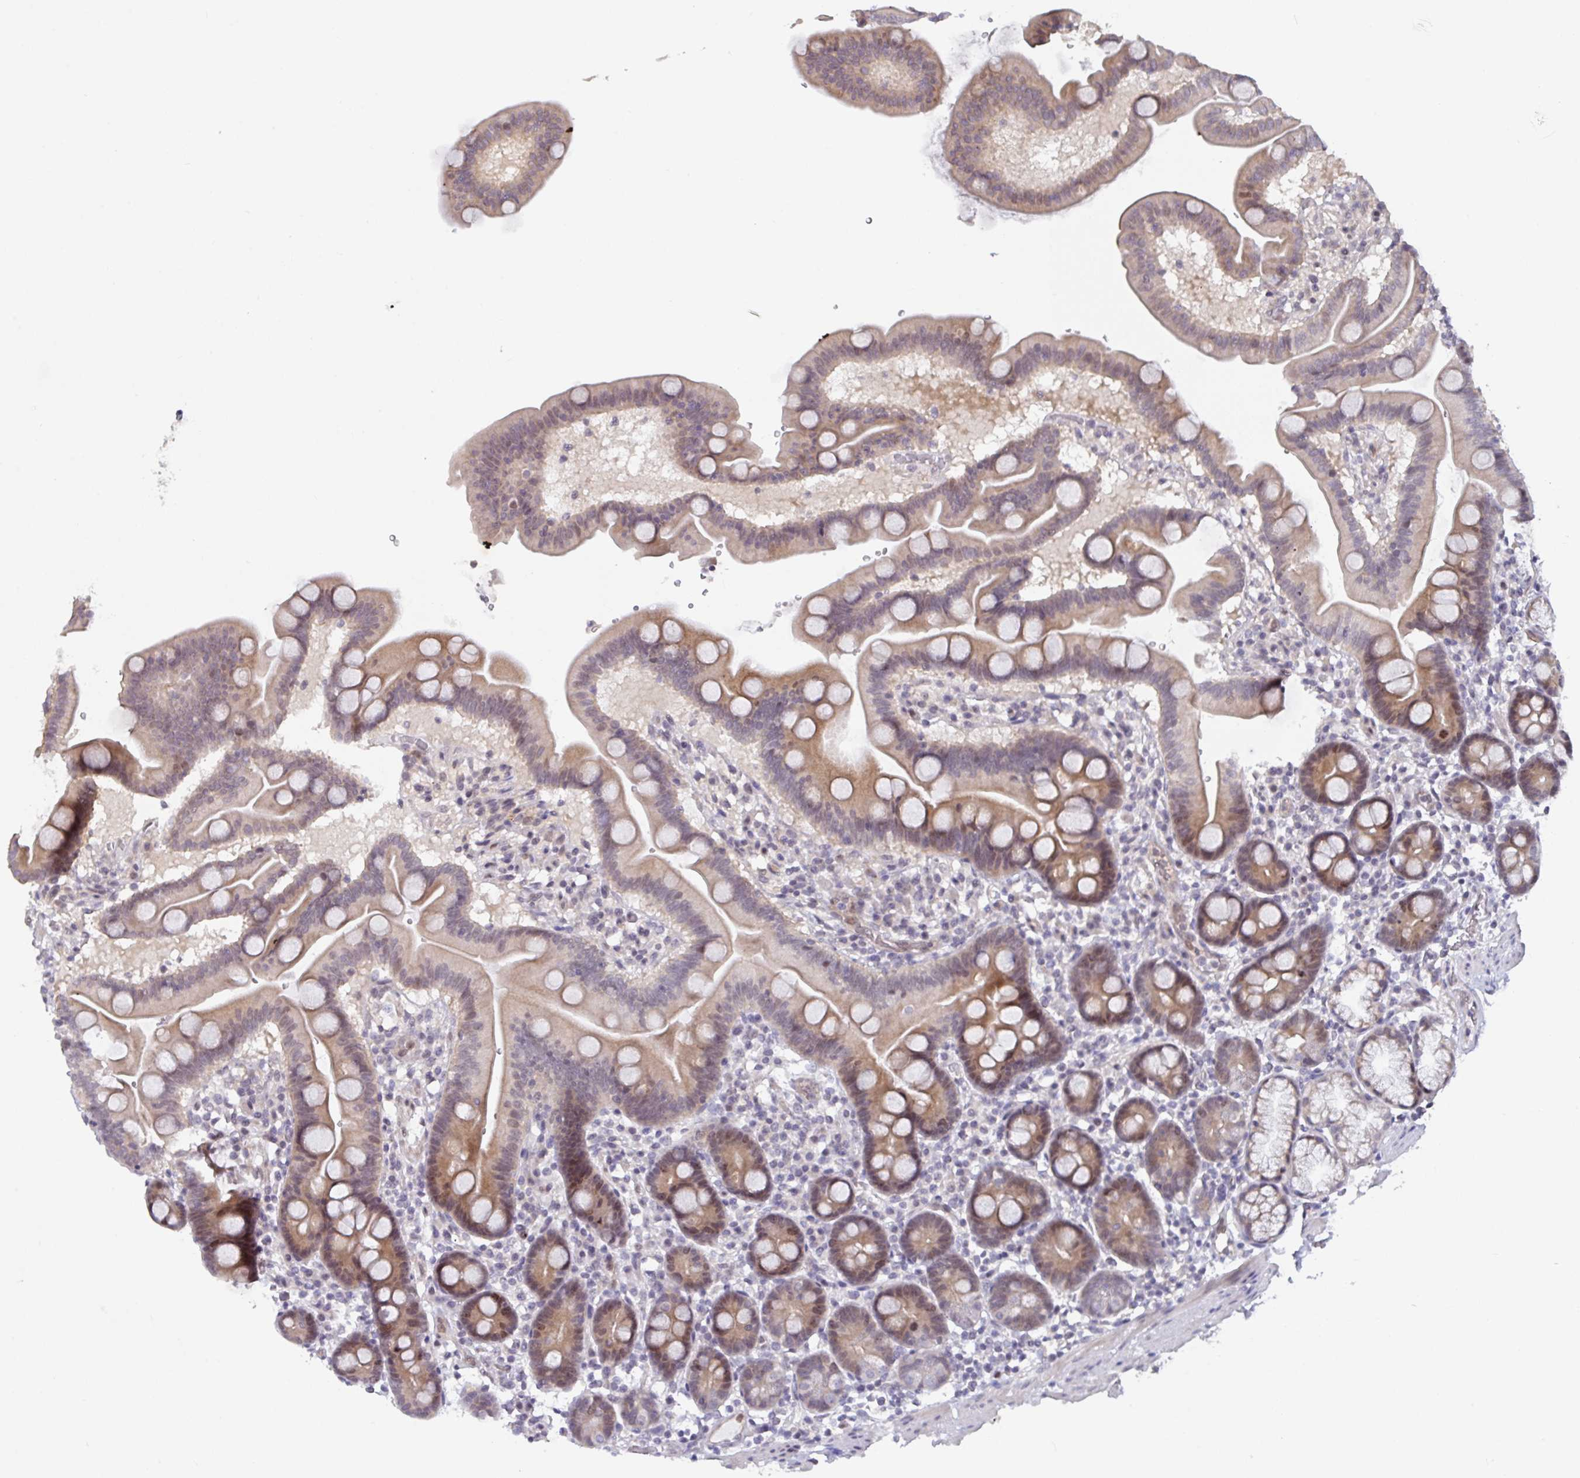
{"staining": {"intensity": "moderate", "quantity": "25%-75%", "location": "cytoplasmic/membranous,nuclear"}, "tissue": "duodenum", "cell_type": "Glandular cells", "image_type": "normal", "snomed": [{"axis": "morphology", "description": "Normal tissue, NOS"}, {"axis": "topography", "description": "Duodenum"}], "caption": "Immunohistochemical staining of normal duodenum shows moderate cytoplasmic/membranous,nuclear protein expression in approximately 25%-75% of glandular cells.", "gene": "RBM18", "patient": {"sex": "male", "age": 59}}